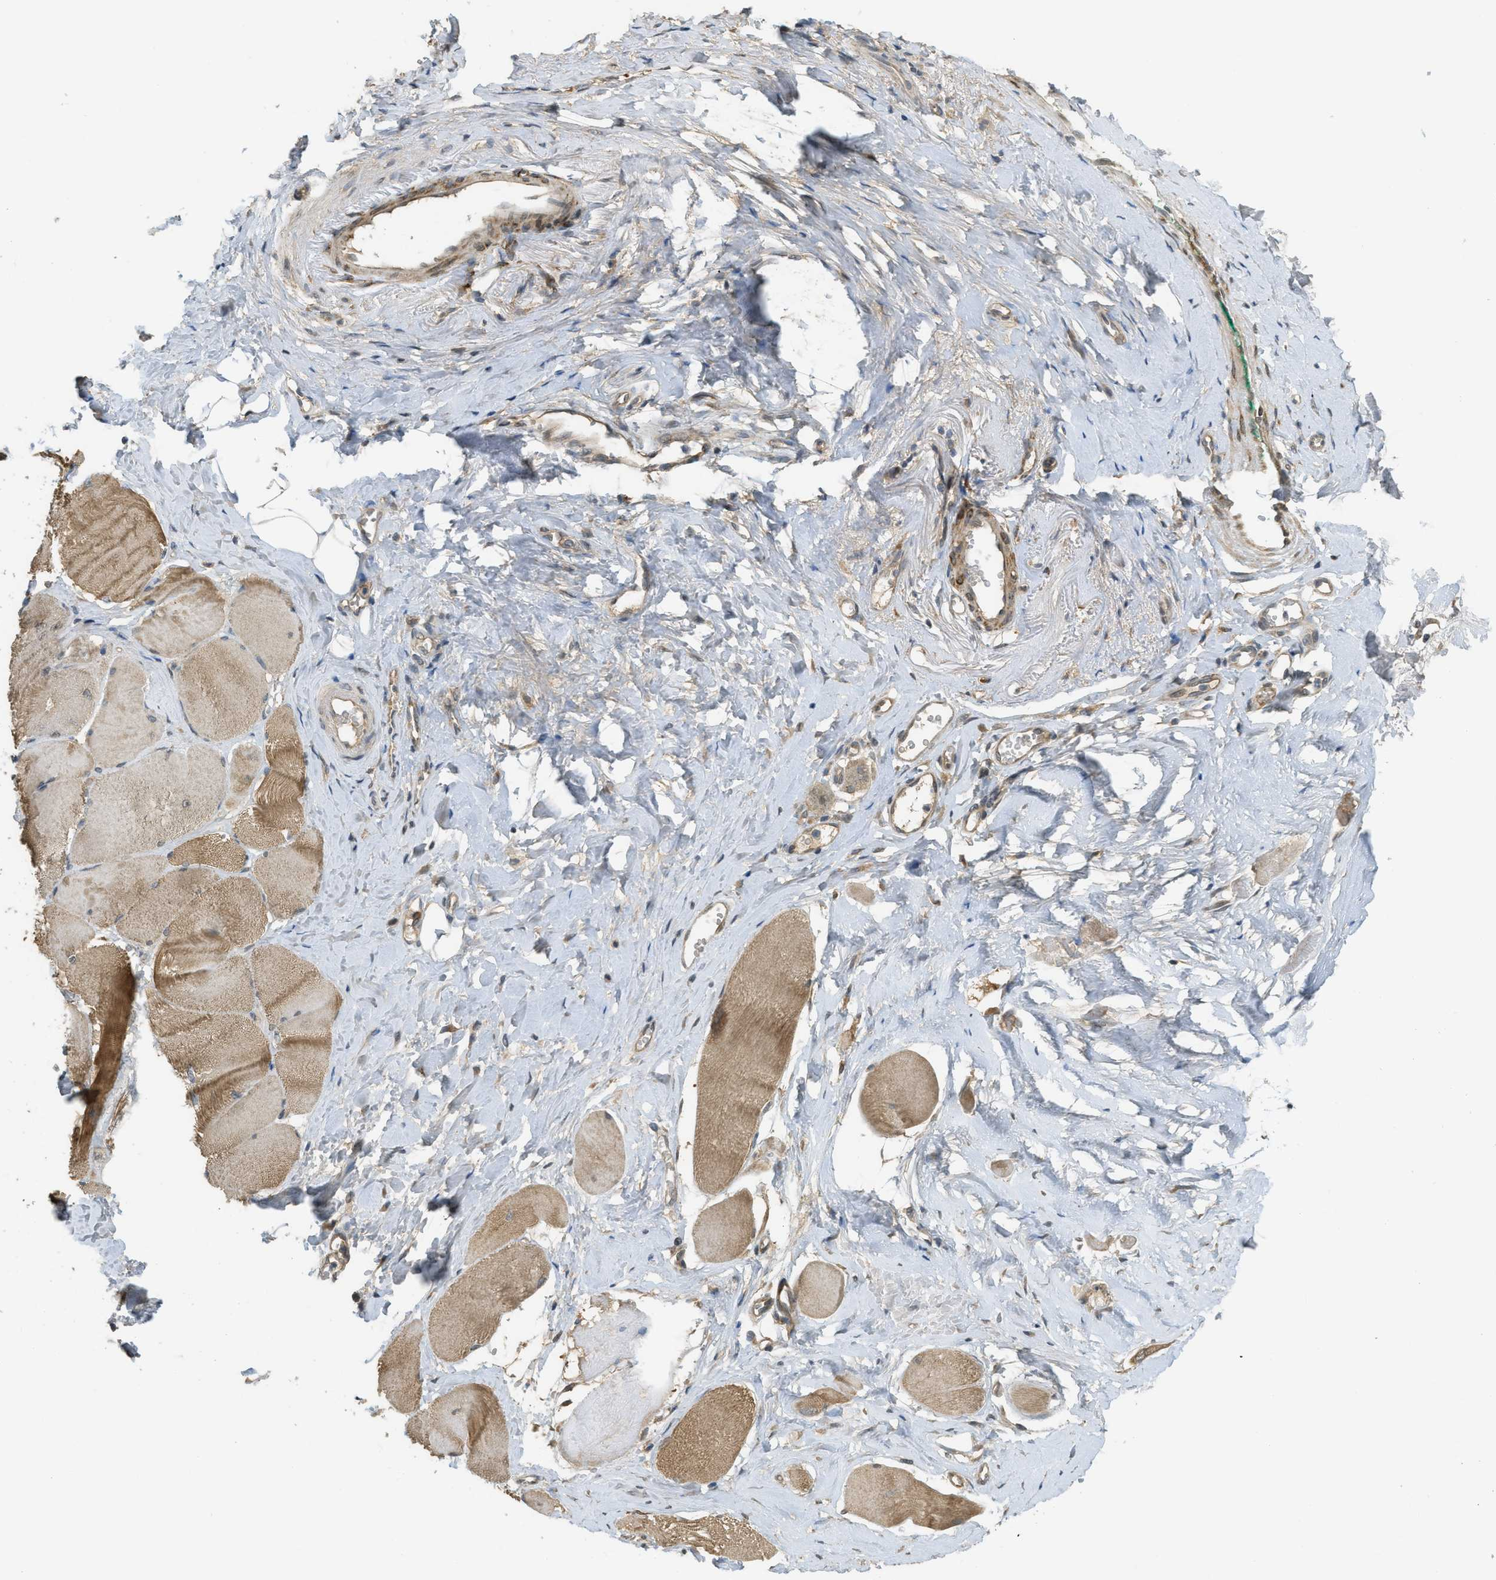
{"staining": {"intensity": "moderate", "quantity": ">75%", "location": "cytoplasmic/membranous"}, "tissue": "skeletal muscle", "cell_type": "Myocytes", "image_type": "normal", "snomed": [{"axis": "morphology", "description": "Normal tissue, NOS"}, {"axis": "morphology", "description": "Squamous cell carcinoma, NOS"}, {"axis": "topography", "description": "Skeletal muscle"}], "caption": "Immunohistochemistry (IHC) photomicrograph of normal skeletal muscle stained for a protein (brown), which shows medium levels of moderate cytoplasmic/membranous positivity in about >75% of myocytes.", "gene": "IGF2BP2", "patient": {"sex": "male", "age": 51}}